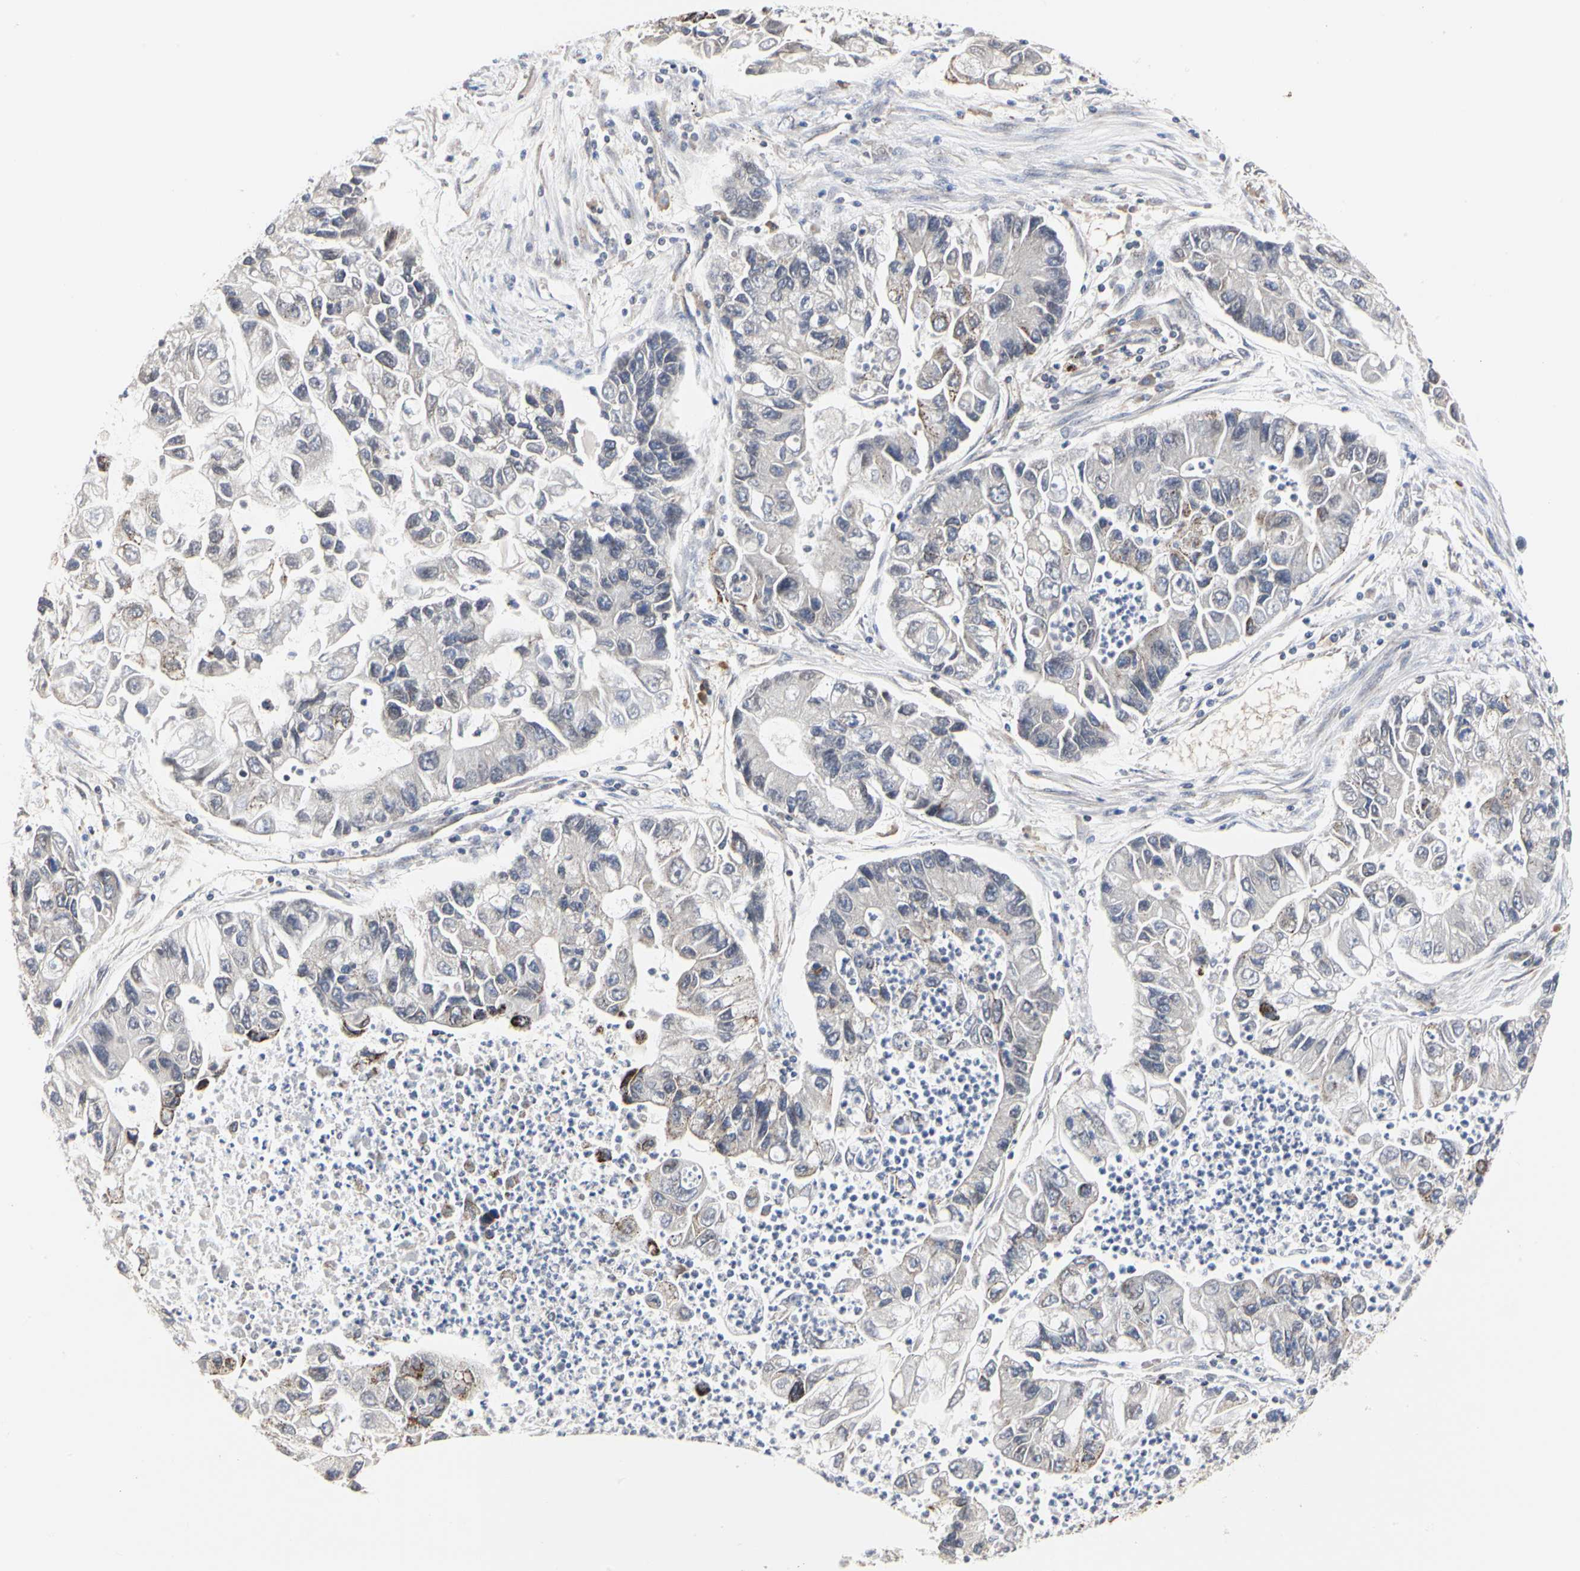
{"staining": {"intensity": "weak", "quantity": "<25%", "location": "cytoplasmic/membranous"}, "tissue": "lung cancer", "cell_type": "Tumor cells", "image_type": "cancer", "snomed": [{"axis": "morphology", "description": "Adenocarcinoma, NOS"}, {"axis": "topography", "description": "Lung"}], "caption": "An image of human lung adenocarcinoma is negative for staining in tumor cells.", "gene": "TSKU", "patient": {"sex": "female", "age": 51}}